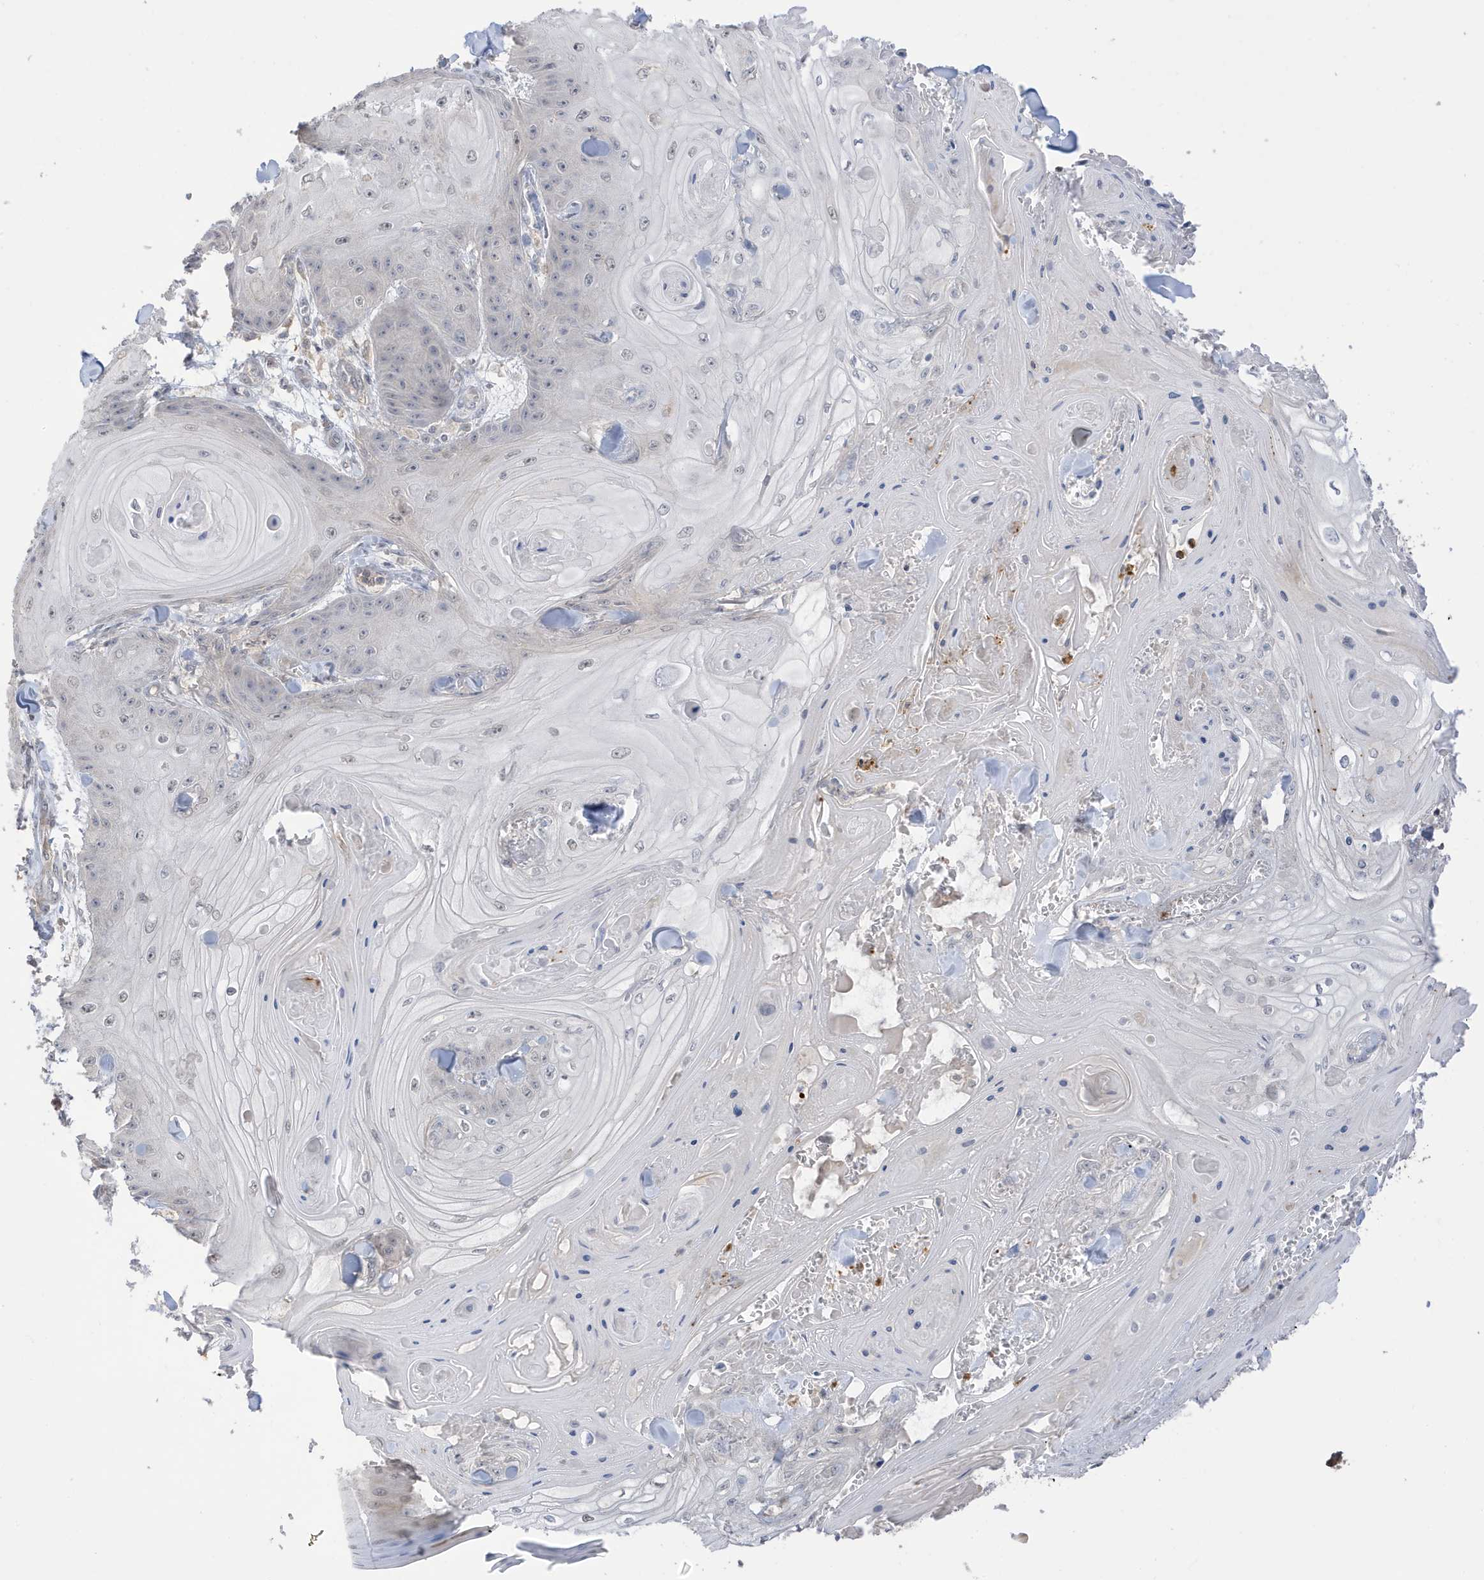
{"staining": {"intensity": "negative", "quantity": "none", "location": "none"}, "tissue": "skin cancer", "cell_type": "Tumor cells", "image_type": "cancer", "snomed": [{"axis": "morphology", "description": "Squamous cell carcinoma, NOS"}, {"axis": "topography", "description": "Skin"}], "caption": "Skin cancer (squamous cell carcinoma) was stained to show a protein in brown. There is no significant positivity in tumor cells.", "gene": "TAB3", "patient": {"sex": "male", "age": 74}}